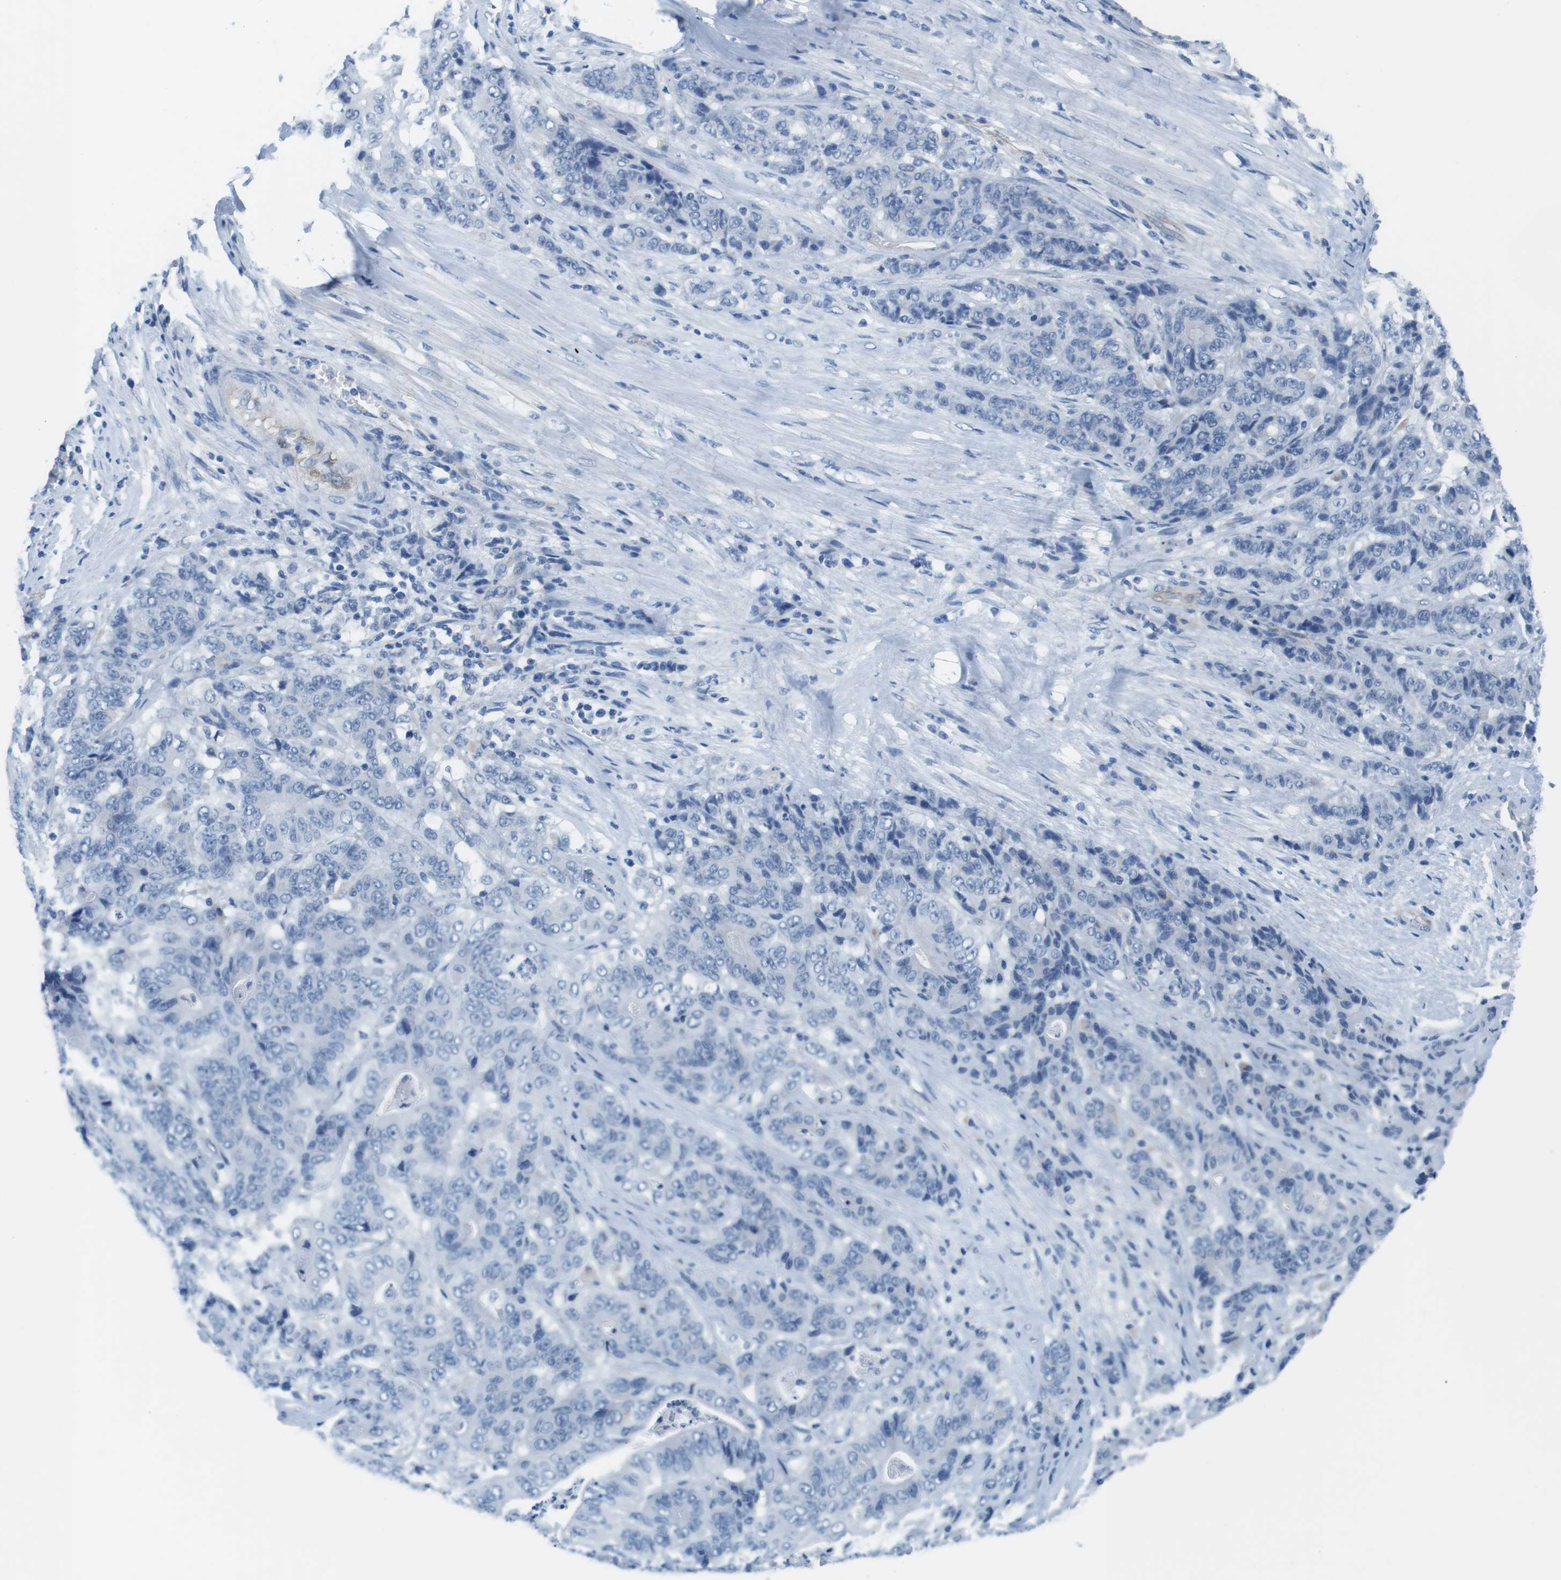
{"staining": {"intensity": "negative", "quantity": "none", "location": "none"}, "tissue": "stomach cancer", "cell_type": "Tumor cells", "image_type": "cancer", "snomed": [{"axis": "morphology", "description": "Adenocarcinoma, NOS"}, {"axis": "topography", "description": "Stomach"}], "caption": "Image shows no protein expression in tumor cells of stomach adenocarcinoma tissue.", "gene": "SLC6A6", "patient": {"sex": "female", "age": 73}}